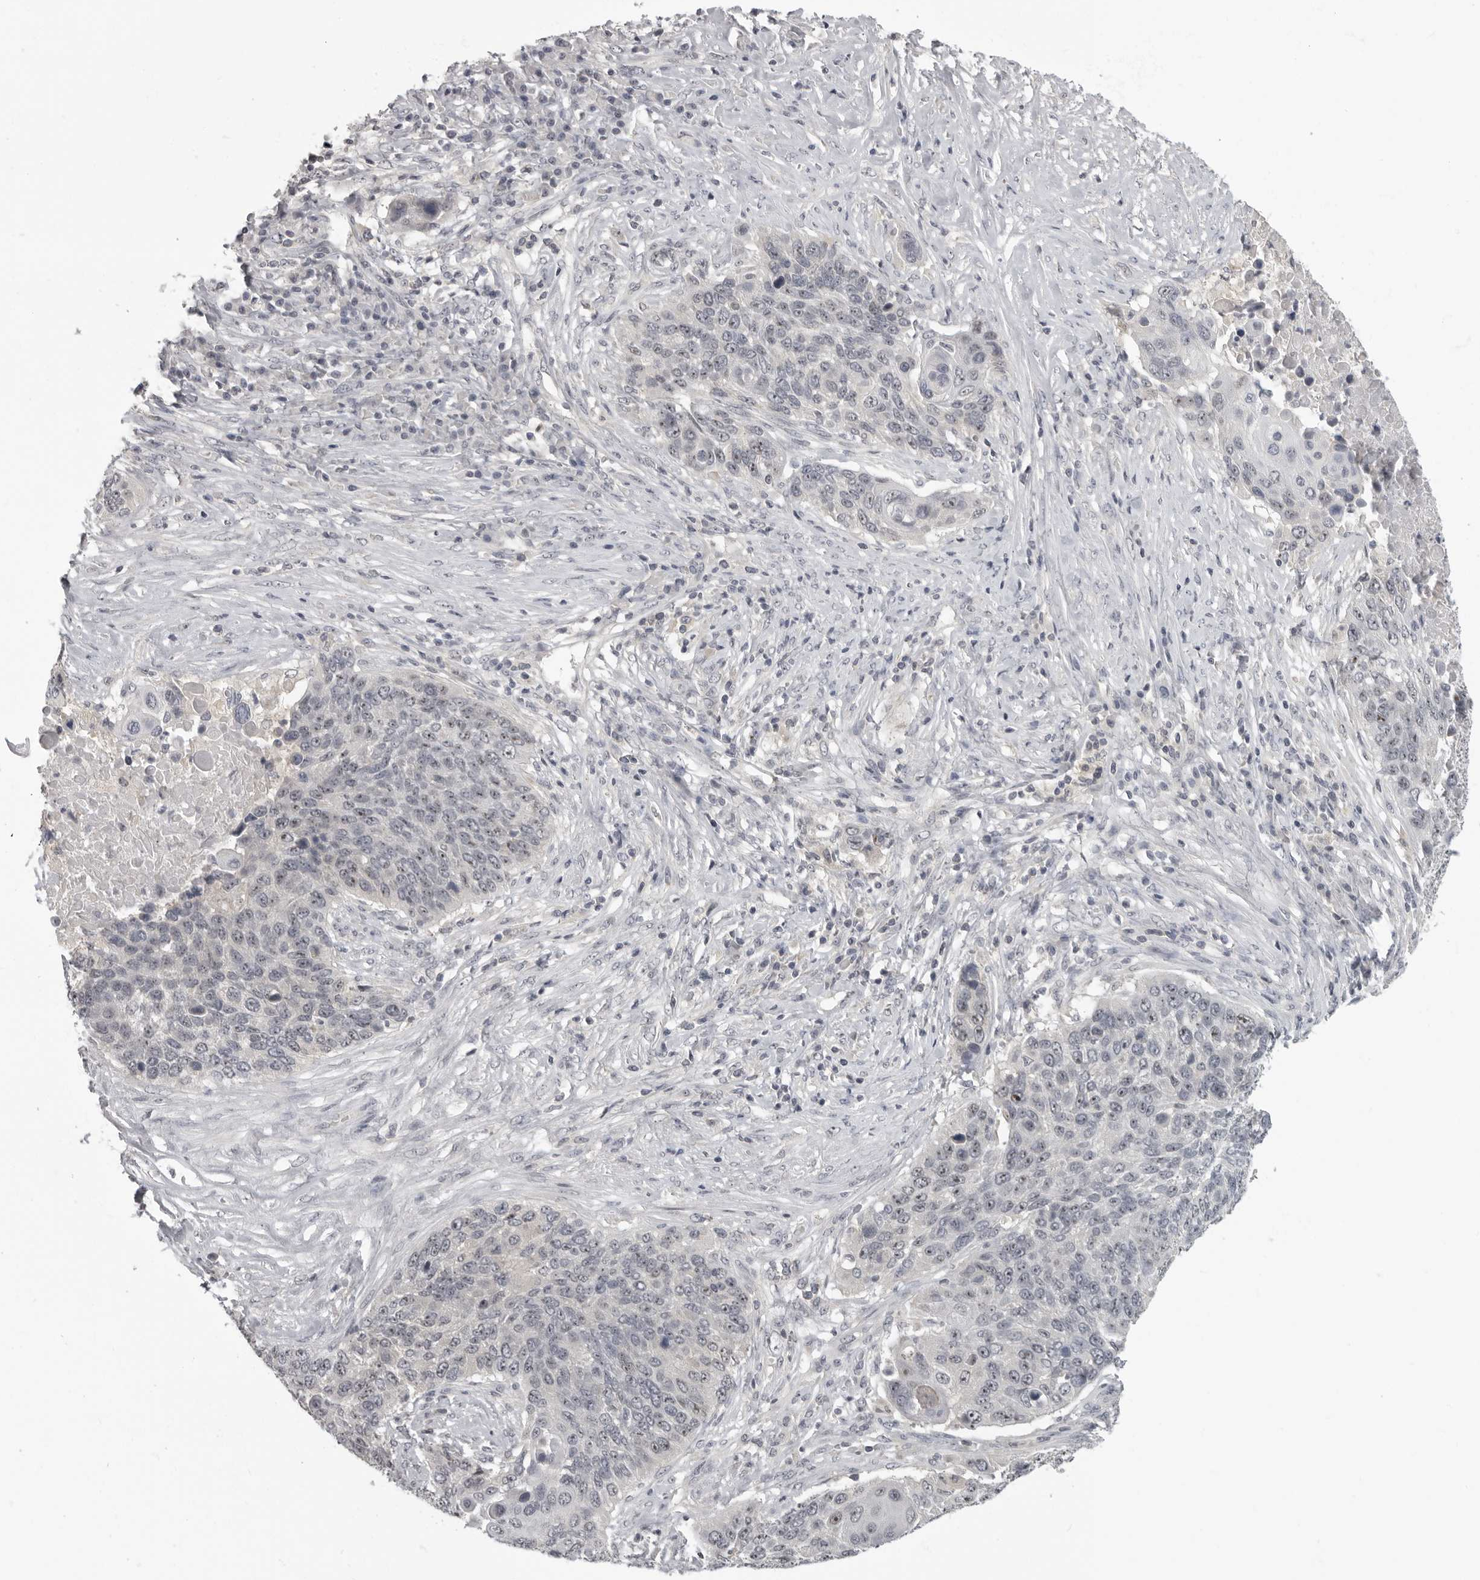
{"staining": {"intensity": "negative", "quantity": "none", "location": "none"}, "tissue": "lung cancer", "cell_type": "Tumor cells", "image_type": "cancer", "snomed": [{"axis": "morphology", "description": "Squamous cell carcinoma, NOS"}, {"axis": "topography", "description": "Lung"}], "caption": "A histopathology image of lung squamous cell carcinoma stained for a protein displays no brown staining in tumor cells.", "gene": "MRTO4", "patient": {"sex": "male", "age": 66}}